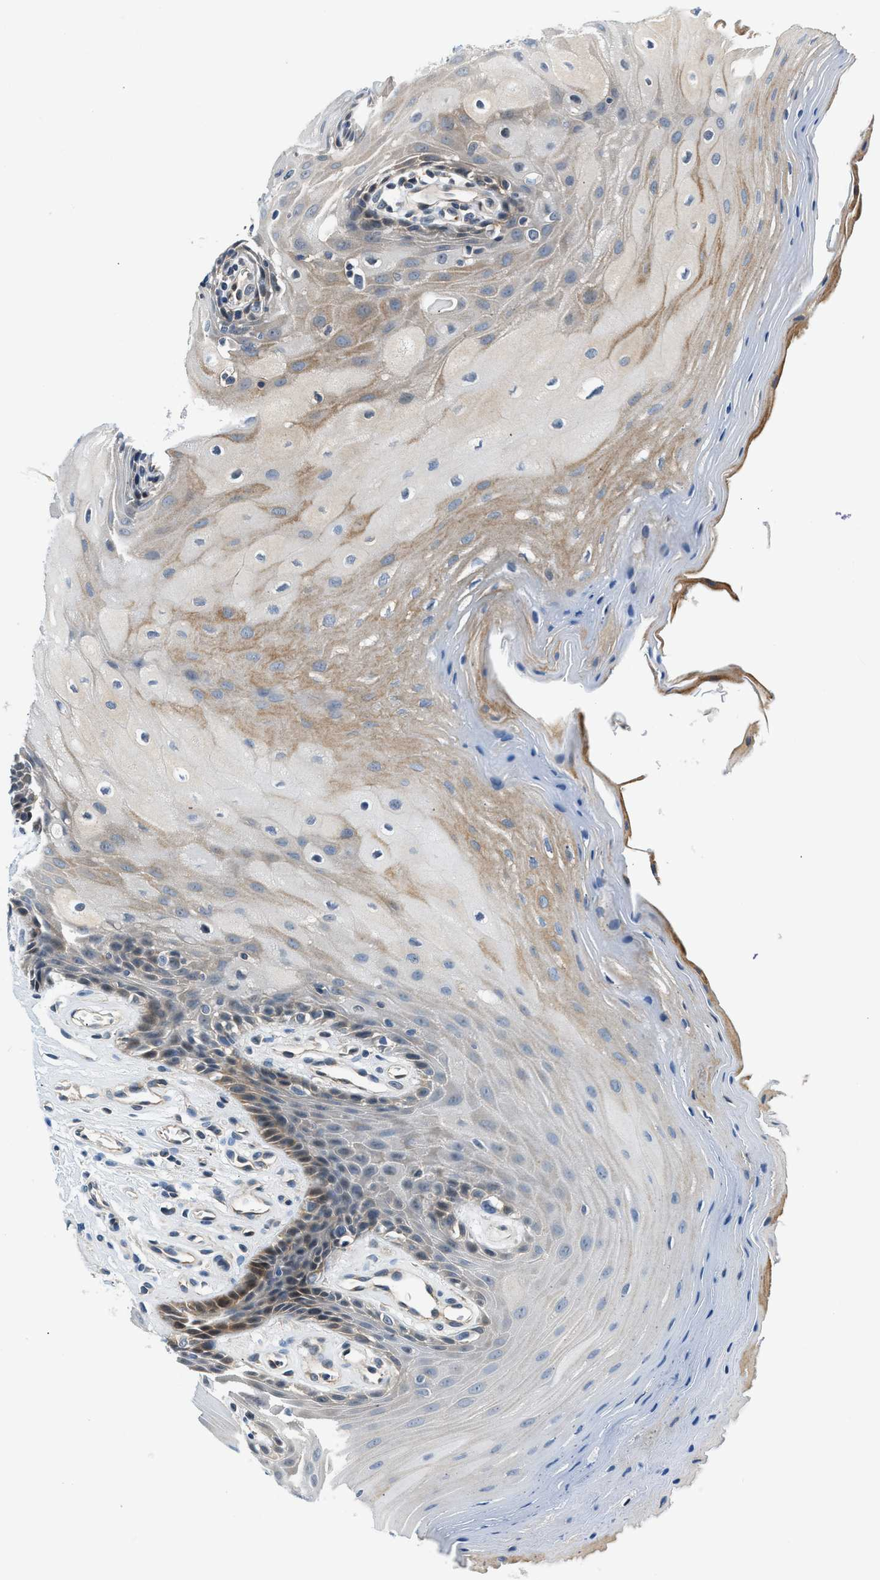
{"staining": {"intensity": "weak", "quantity": "25%-75%", "location": "cytoplasmic/membranous"}, "tissue": "oral mucosa", "cell_type": "Squamous epithelial cells", "image_type": "normal", "snomed": [{"axis": "morphology", "description": "Normal tissue, NOS"}, {"axis": "morphology", "description": "Squamous cell carcinoma, NOS"}, {"axis": "topography", "description": "Oral tissue"}, {"axis": "topography", "description": "Head-Neck"}], "caption": "Immunohistochemistry (IHC) micrograph of benign oral mucosa stained for a protein (brown), which demonstrates low levels of weak cytoplasmic/membranous expression in about 25%-75% of squamous epithelial cells.", "gene": "CBLB", "patient": {"sex": "male", "age": 71}}